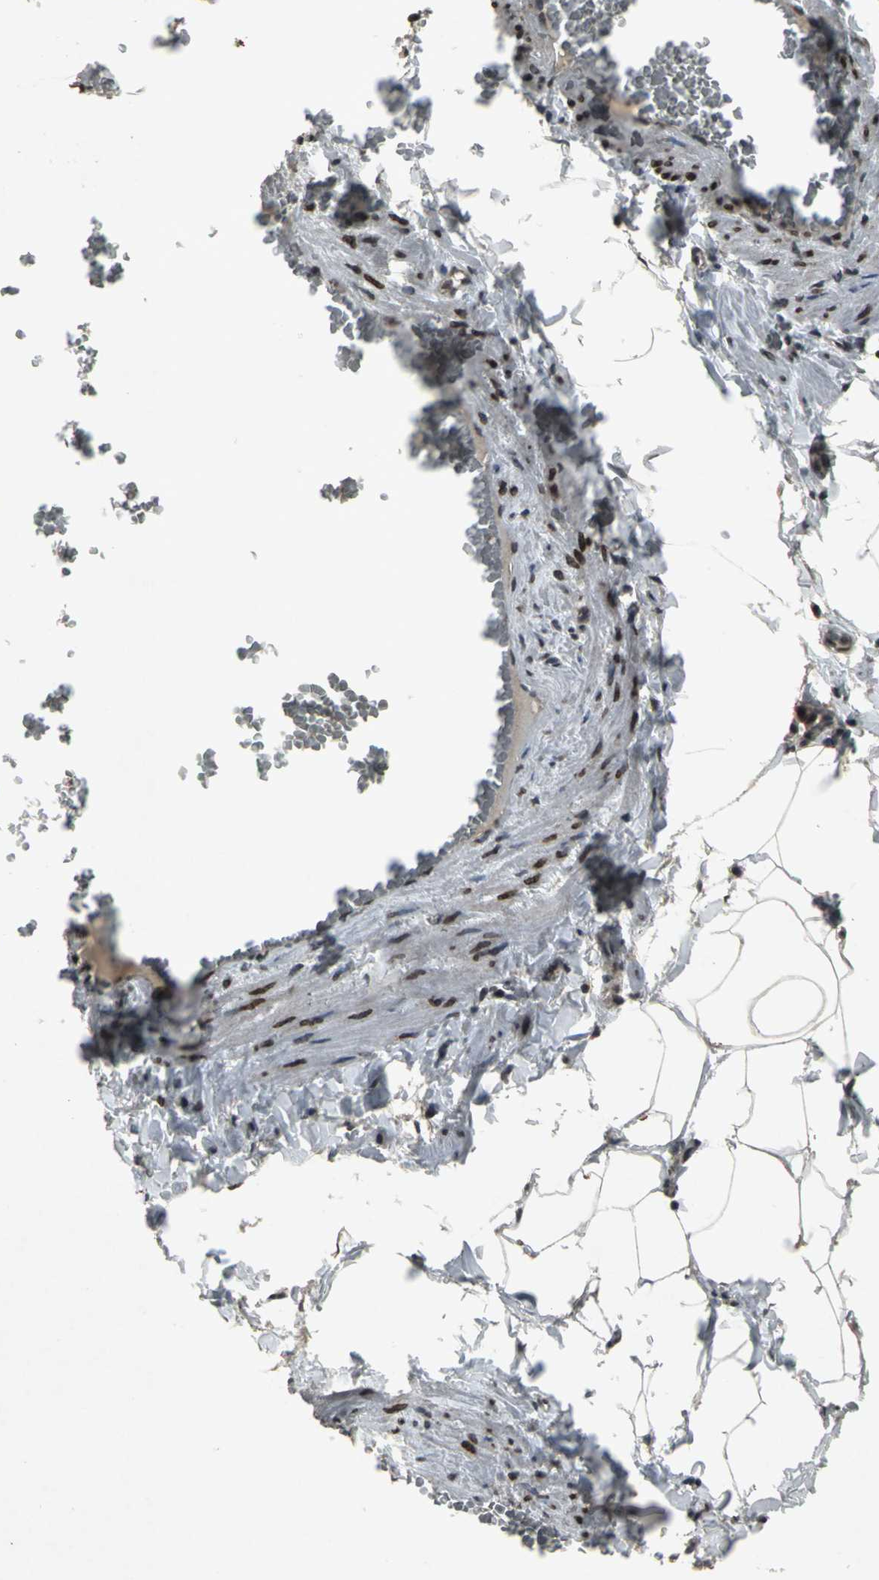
{"staining": {"intensity": "negative", "quantity": "none", "location": "none"}, "tissue": "adipose tissue", "cell_type": "Adipocytes", "image_type": "normal", "snomed": [{"axis": "morphology", "description": "Normal tissue, NOS"}, {"axis": "topography", "description": "Vascular tissue"}], "caption": "Protein analysis of benign adipose tissue reveals no significant positivity in adipocytes.", "gene": "SH2B3", "patient": {"sex": "male", "age": 41}}